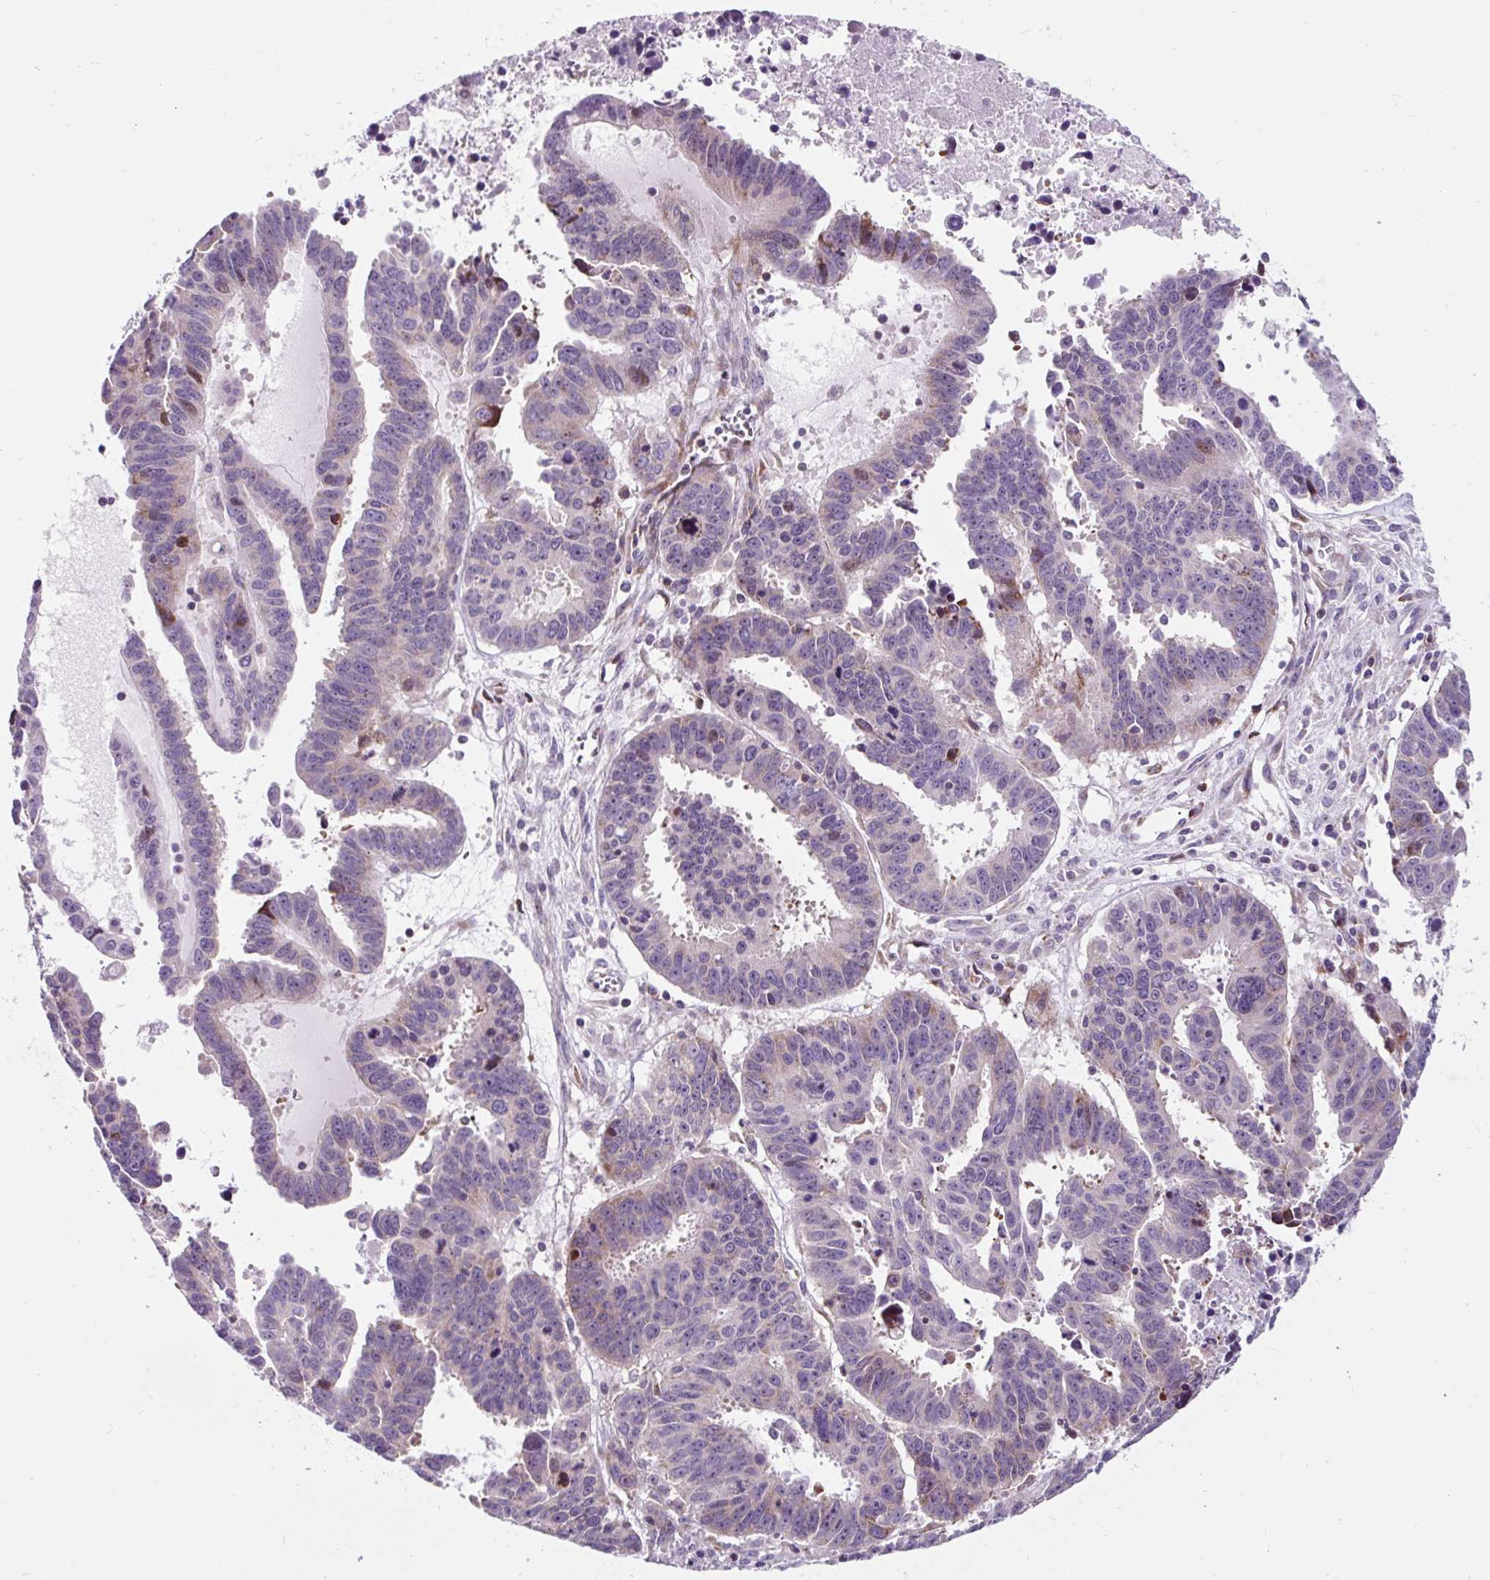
{"staining": {"intensity": "negative", "quantity": "none", "location": "none"}, "tissue": "ovarian cancer", "cell_type": "Tumor cells", "image_type": "cancer", "snomed": [{"axis": "morphology", "description": "Carcinoma, endometroid"}, {"axis": "morphology", "description": "Cystadenocarcinoma, serous, NOS"}, {"axis": "topography", "description": "Ovary"}], "caption": "This is an immunohistochemistry (IHC) photomicrograph of human ovarian cancer. There is no expression in tumor cells.", "gene": "CISD3", "patient": {"sex": "female", "age": 45}}